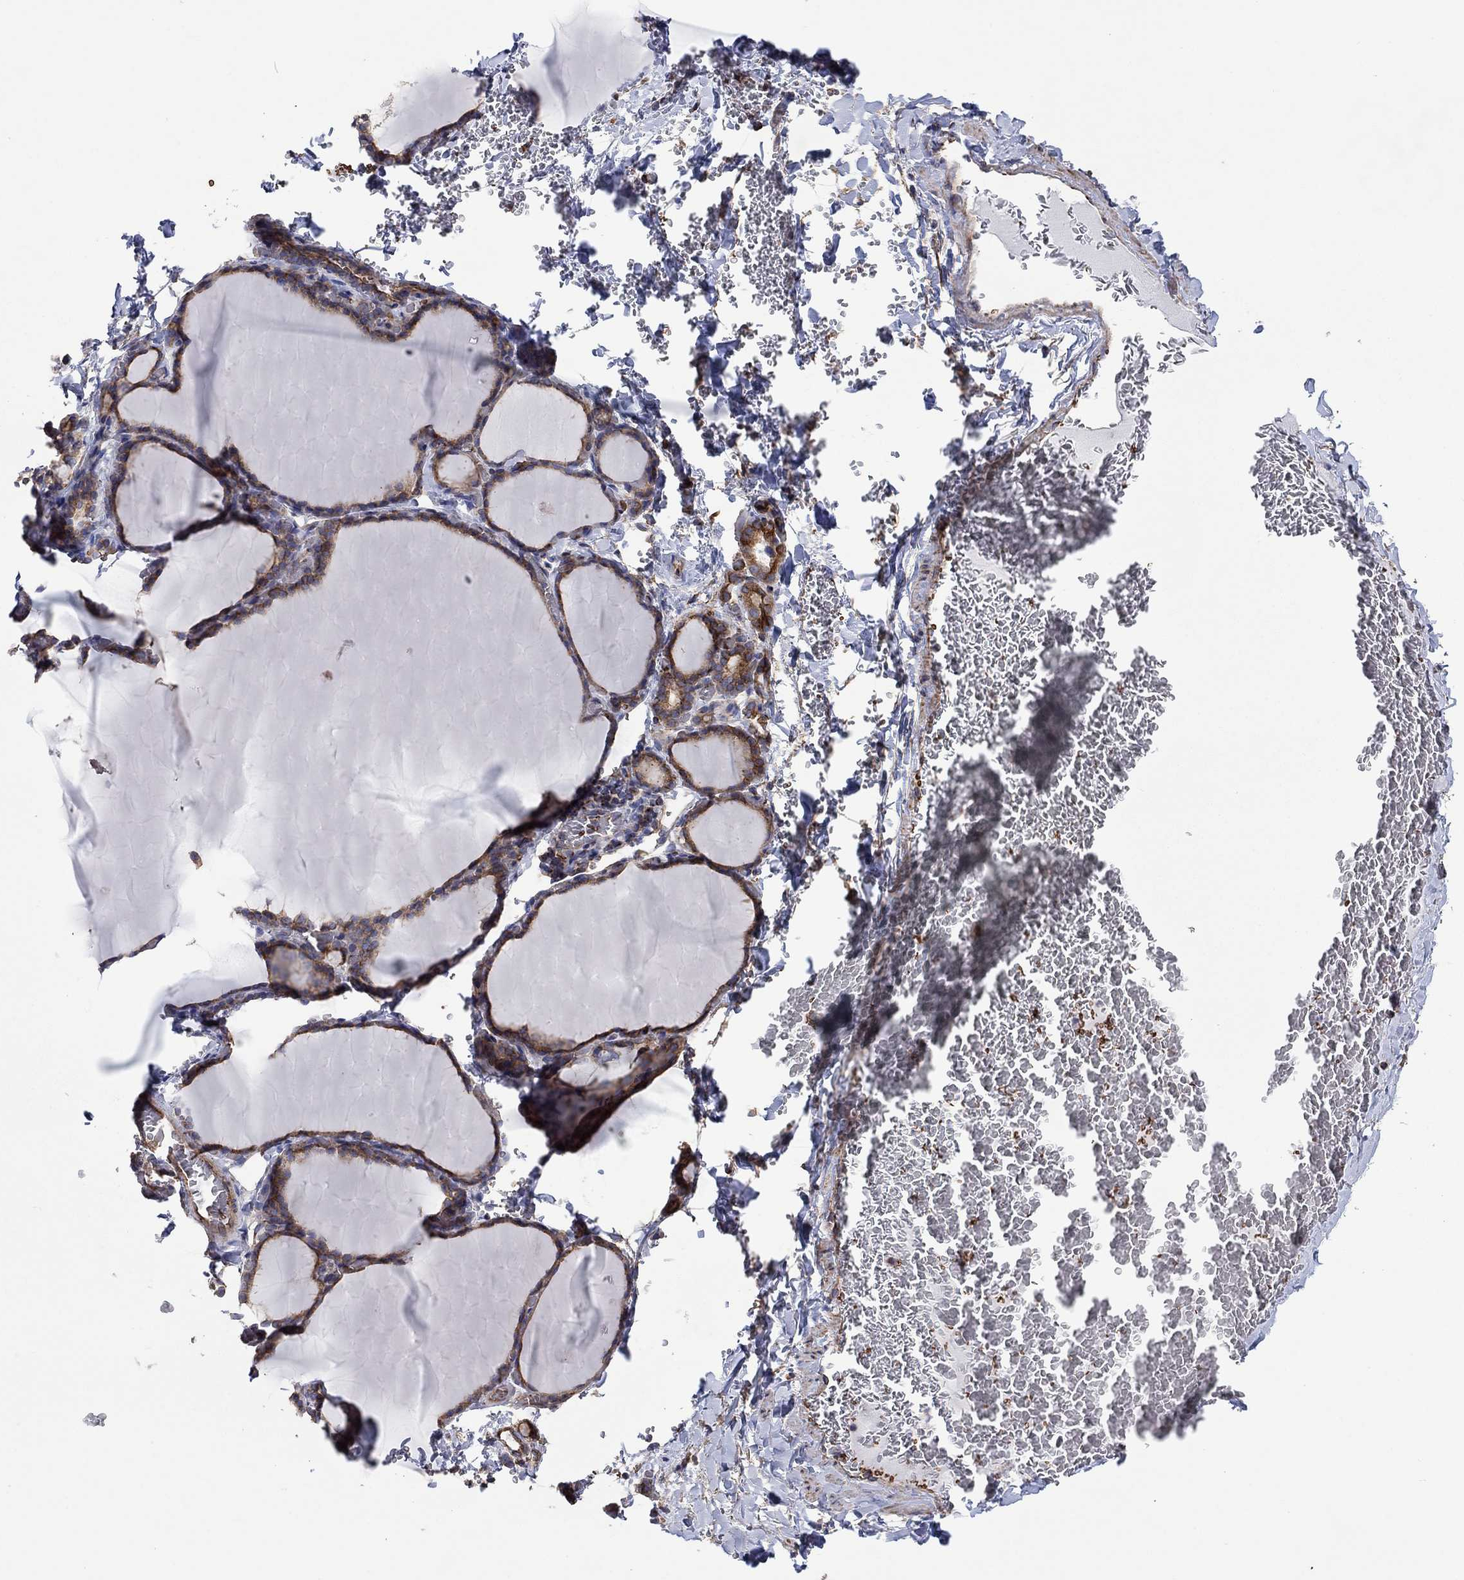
{"staining": {"intensity": "moderate", "quantity": "25%-75%", "location": "cytoplasmic/membranous"}, "tissue": "thyroid gland", "cell_type": "Glandular cells", "image_type": "normal", "snomed": [{"axis": "morphology", "description": "Normal tissue, NOS"}, {"axis": "morphology", "description": "Hyperplasia, NOS"}, {"axis": "topography", "description": "Thyroid gland"}], "caption": "Normal thyroid gland was stained to show a protein in brown. There is medium levels of moderate cytoplasmic/membranous expression in about 25%-75% of glandular cells. The staining was performed using DAB (3,3'-diaminobenzidine) to visualize the protein expression in brown, while the nuclei were stained in blue with hematoxylin (Magnification: 20x).", "gene": "TPRN", "patient": {"sex": "female", "age": 27}}